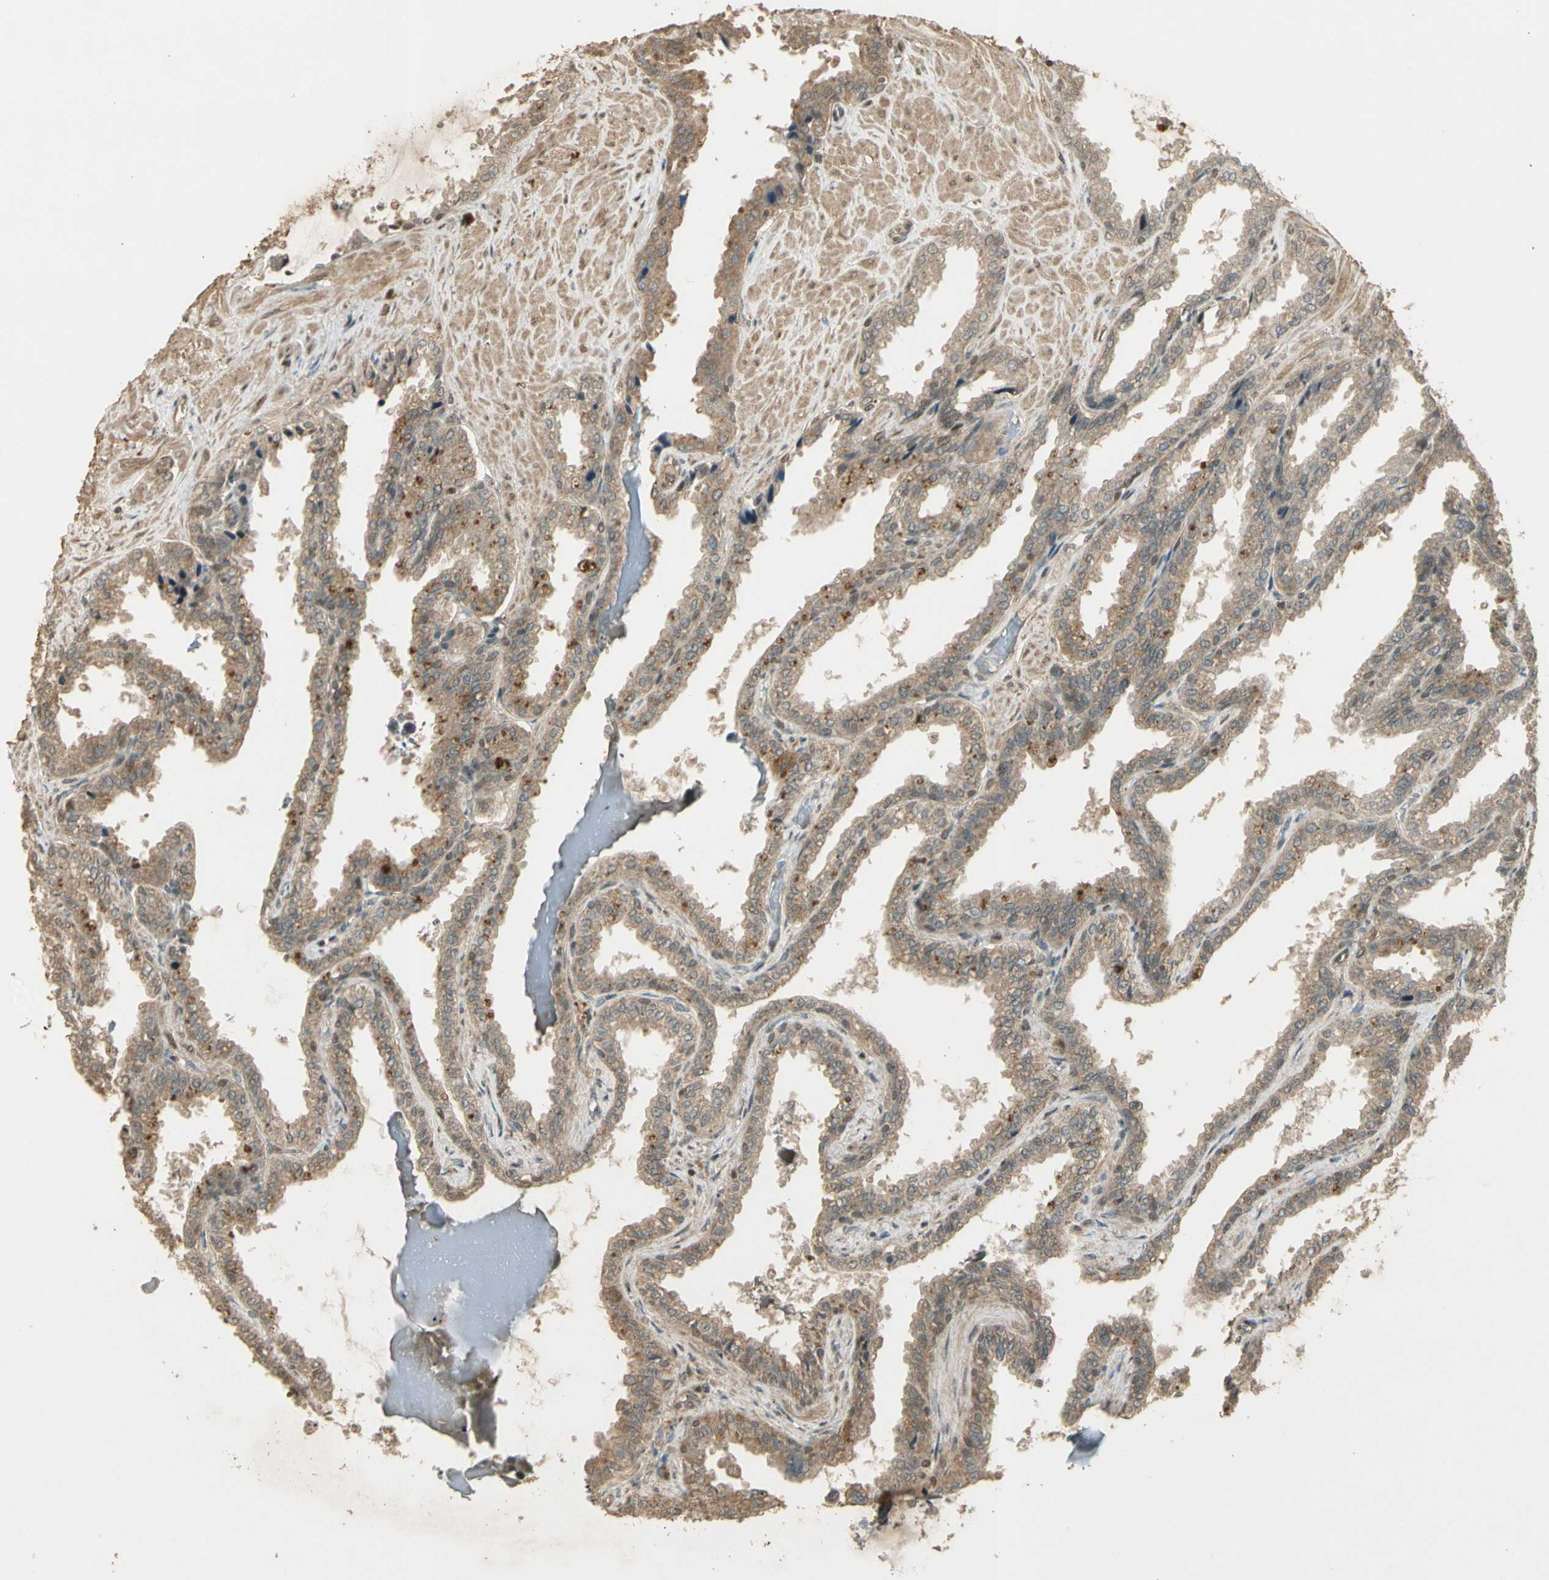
{"staining": {"intensity": "moderate", "quantity": ">75%", "location": "cytoplasmic/membranous"}, "tissue": "seminal vesicle", "cell_type": "Glandular cells", "image_type": "normal", "snomed": [{"axis": "morphology", "description": "Normal tissue, NOS"}, {"axis": "topography", "description": "Seminal veicle"}], "caption": "Moderate cytoplasmic/membranous protein expression is appreciated in approximately >75% of glandular cells in seminal vesicle.", "gene": "GMEB2", "patient": {"sex": "male", "age": 46}}